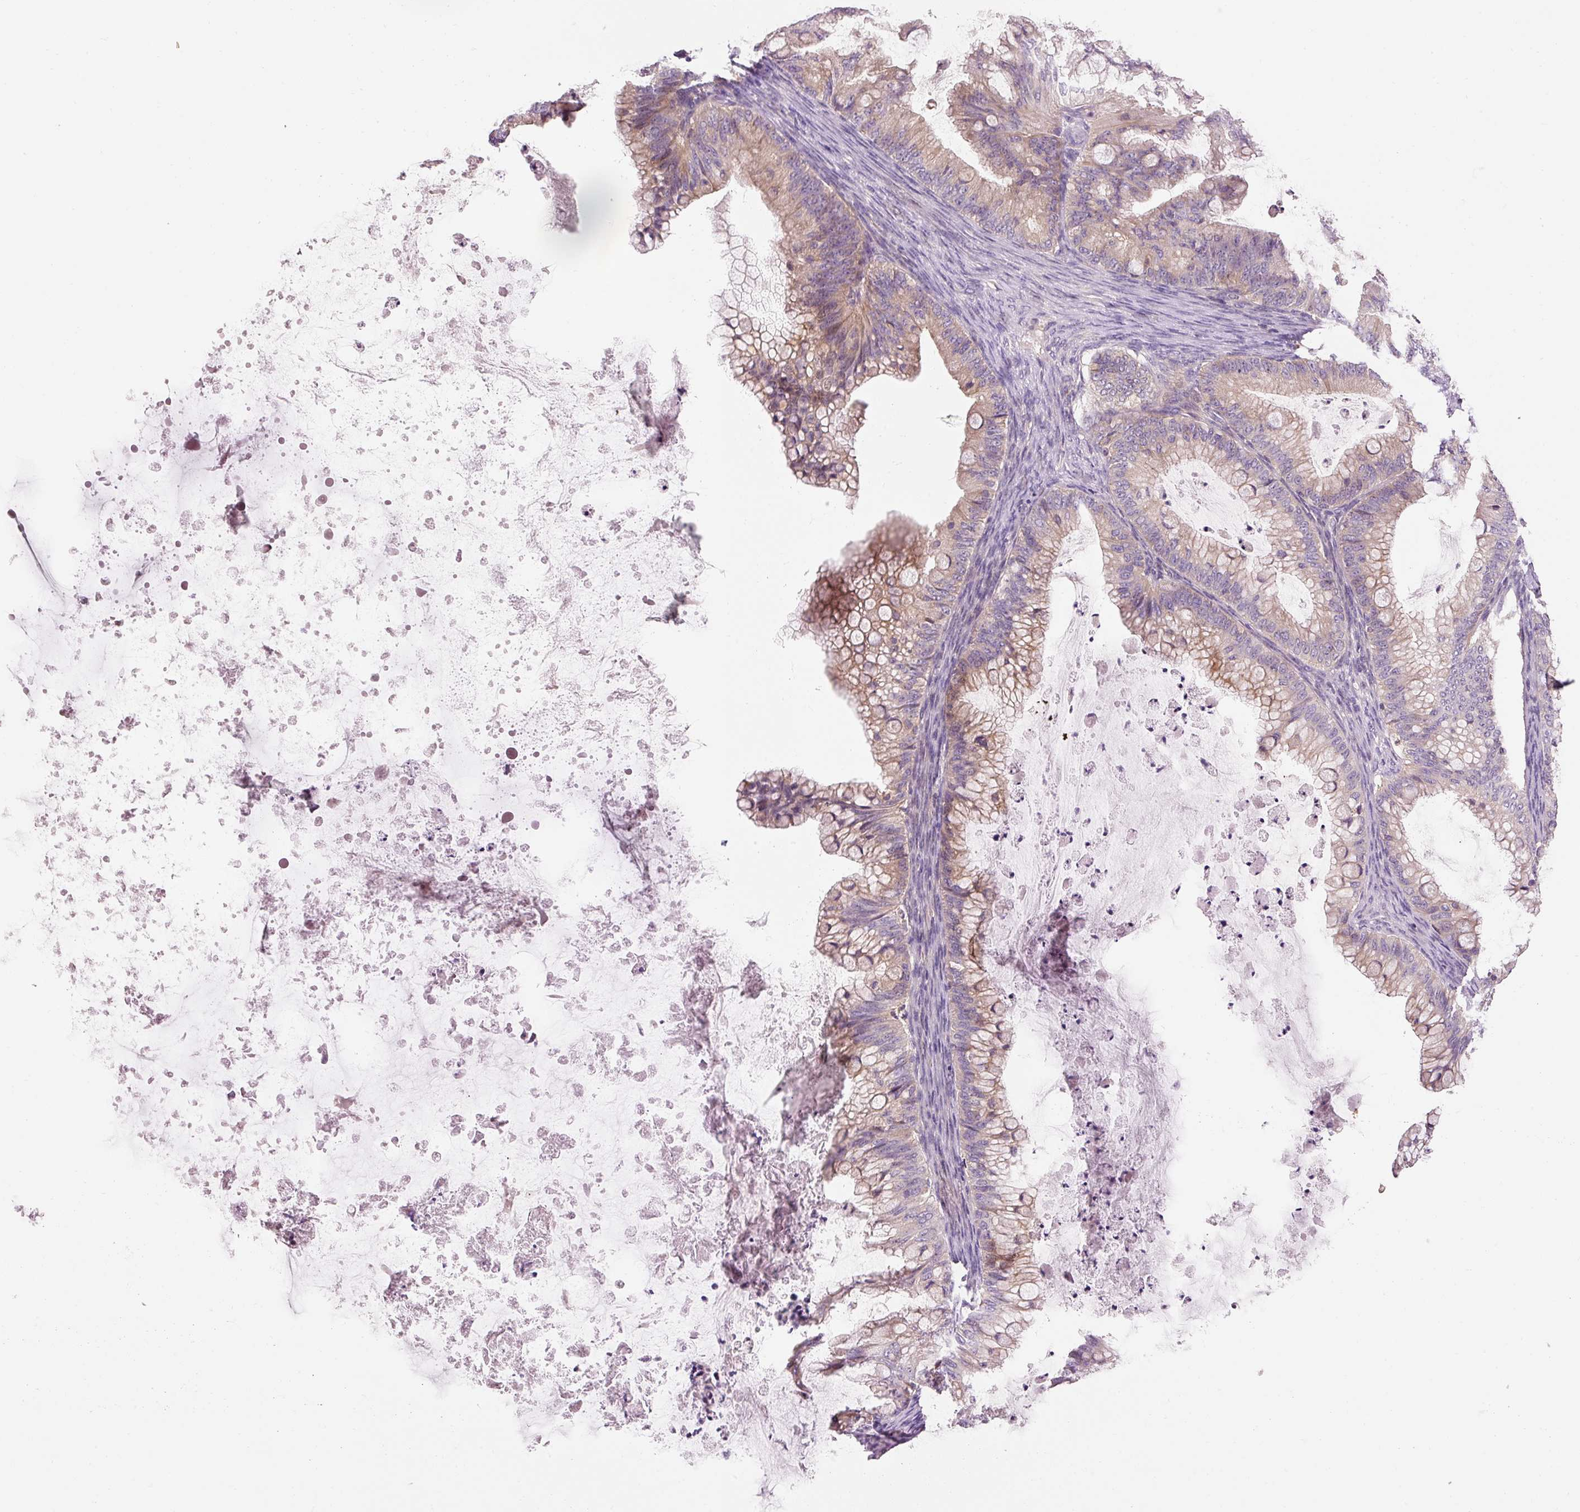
{"staining": {"intensity": "moderate", "quantity": "25%-75%", "location": "cytoplasmic/membranous"}, "tissue": "ovarian cancer", "cell_type": "Tumor cells", "image_type": "cancer", "snomed": [{"axis": "morphology", "description": "Cystadenocarcinoma, mucinous, NOS"}, {"axis": "topography", "description": "Ovary"}], "caption": "This image exhibits immunohistochemistry (IHC) staining of human ovarian cancer, with medium moderate cytoplasmic/membranous positivity in approximately 25%-75% of tumor cells.", "gene": "NAPA", "patient": {"sex": "female", "age": 35}}